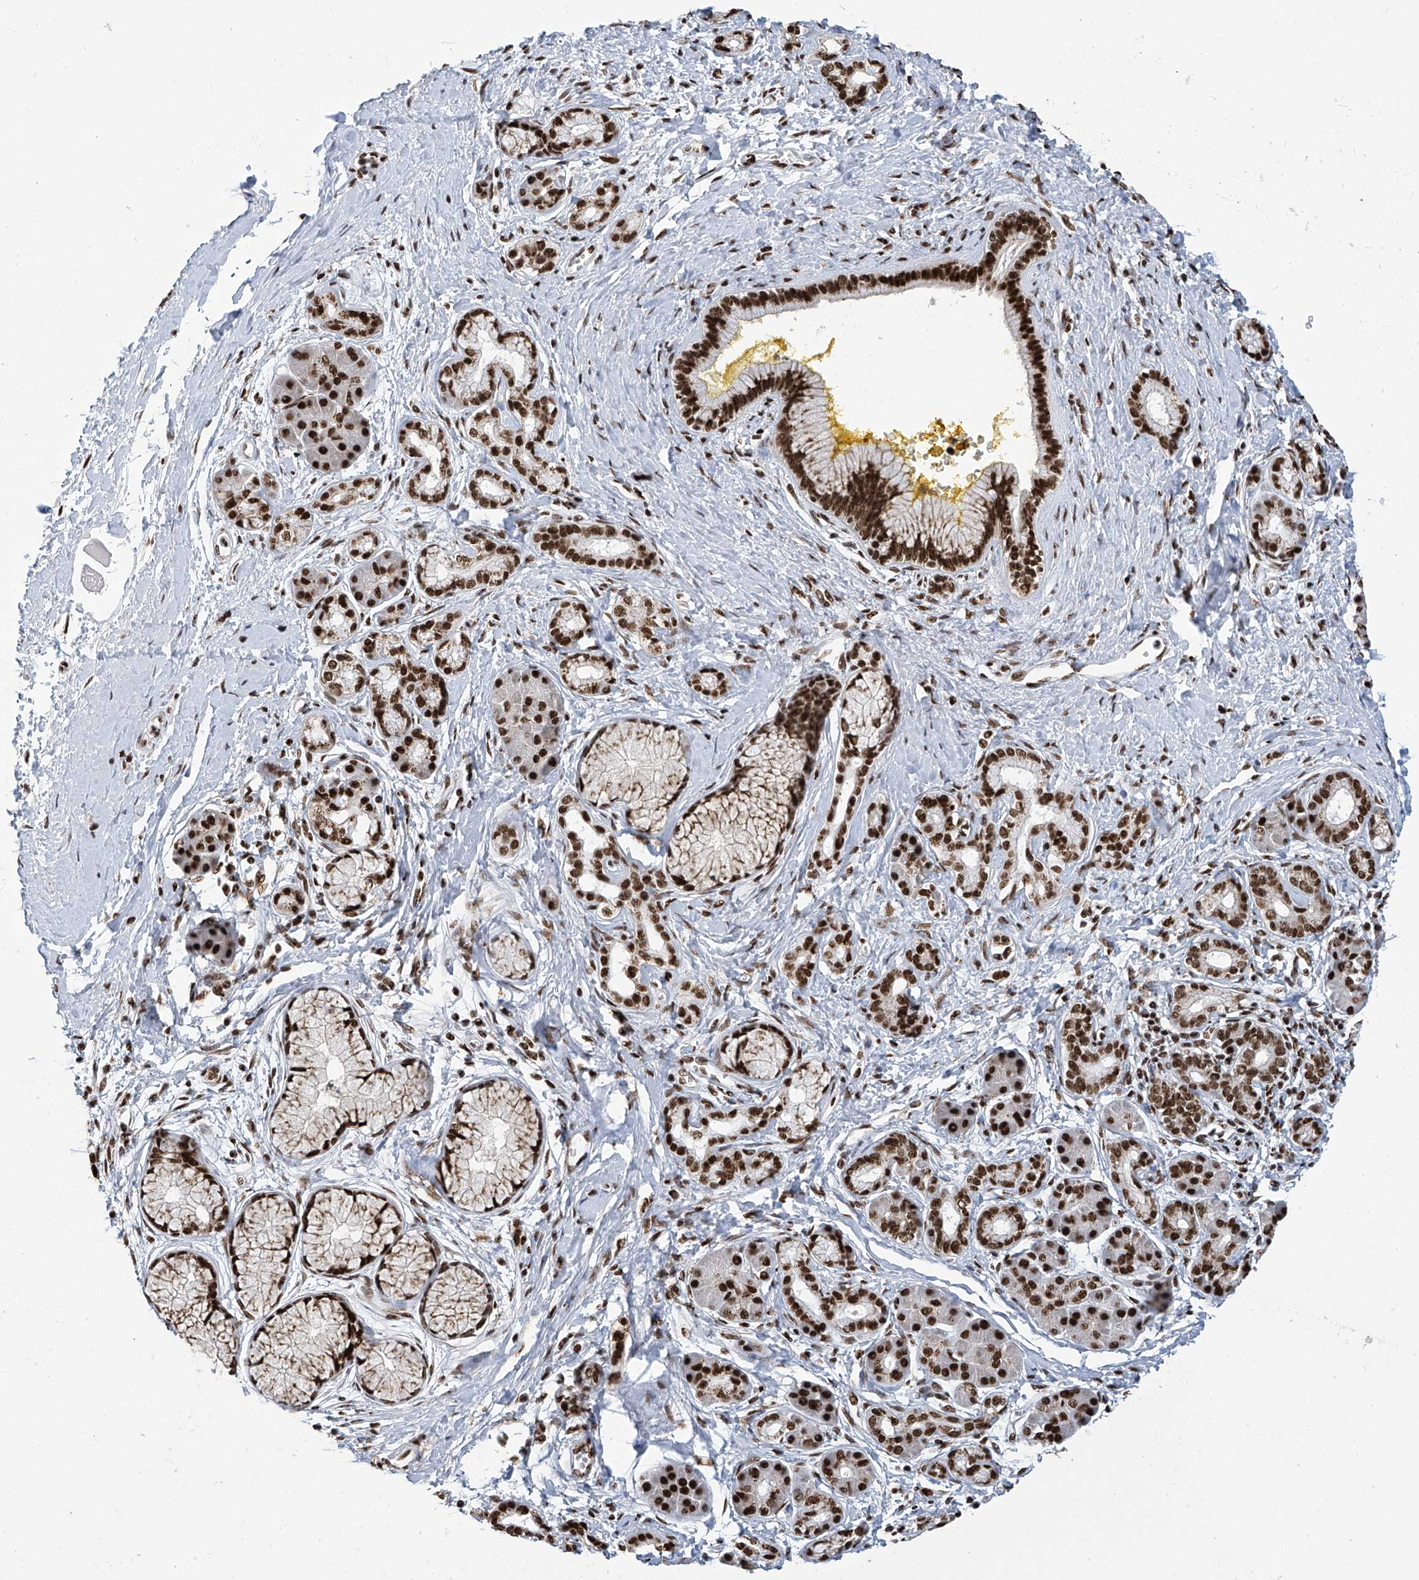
{"staining": {"intensity": "strong", "quantity": ">75%", "location": "nuclear"}, "tissue": "pancreatic cancer", "cell_type": "Tumor cells", "image_type": "cancer", "snomed": [{"axis": "morphology", "description": "Adenocarcinoma, NOS"}, {"axis": "topography", "description": "Pancreas"}], "caption": "Immunohistochemical staining of adenocarcinoma (pancreatic) exhibits strong nuclear protein expression in approximately >75% of tumor cells.", "gene": "APLF", "patient": {"sex": "male", "age": 58}}